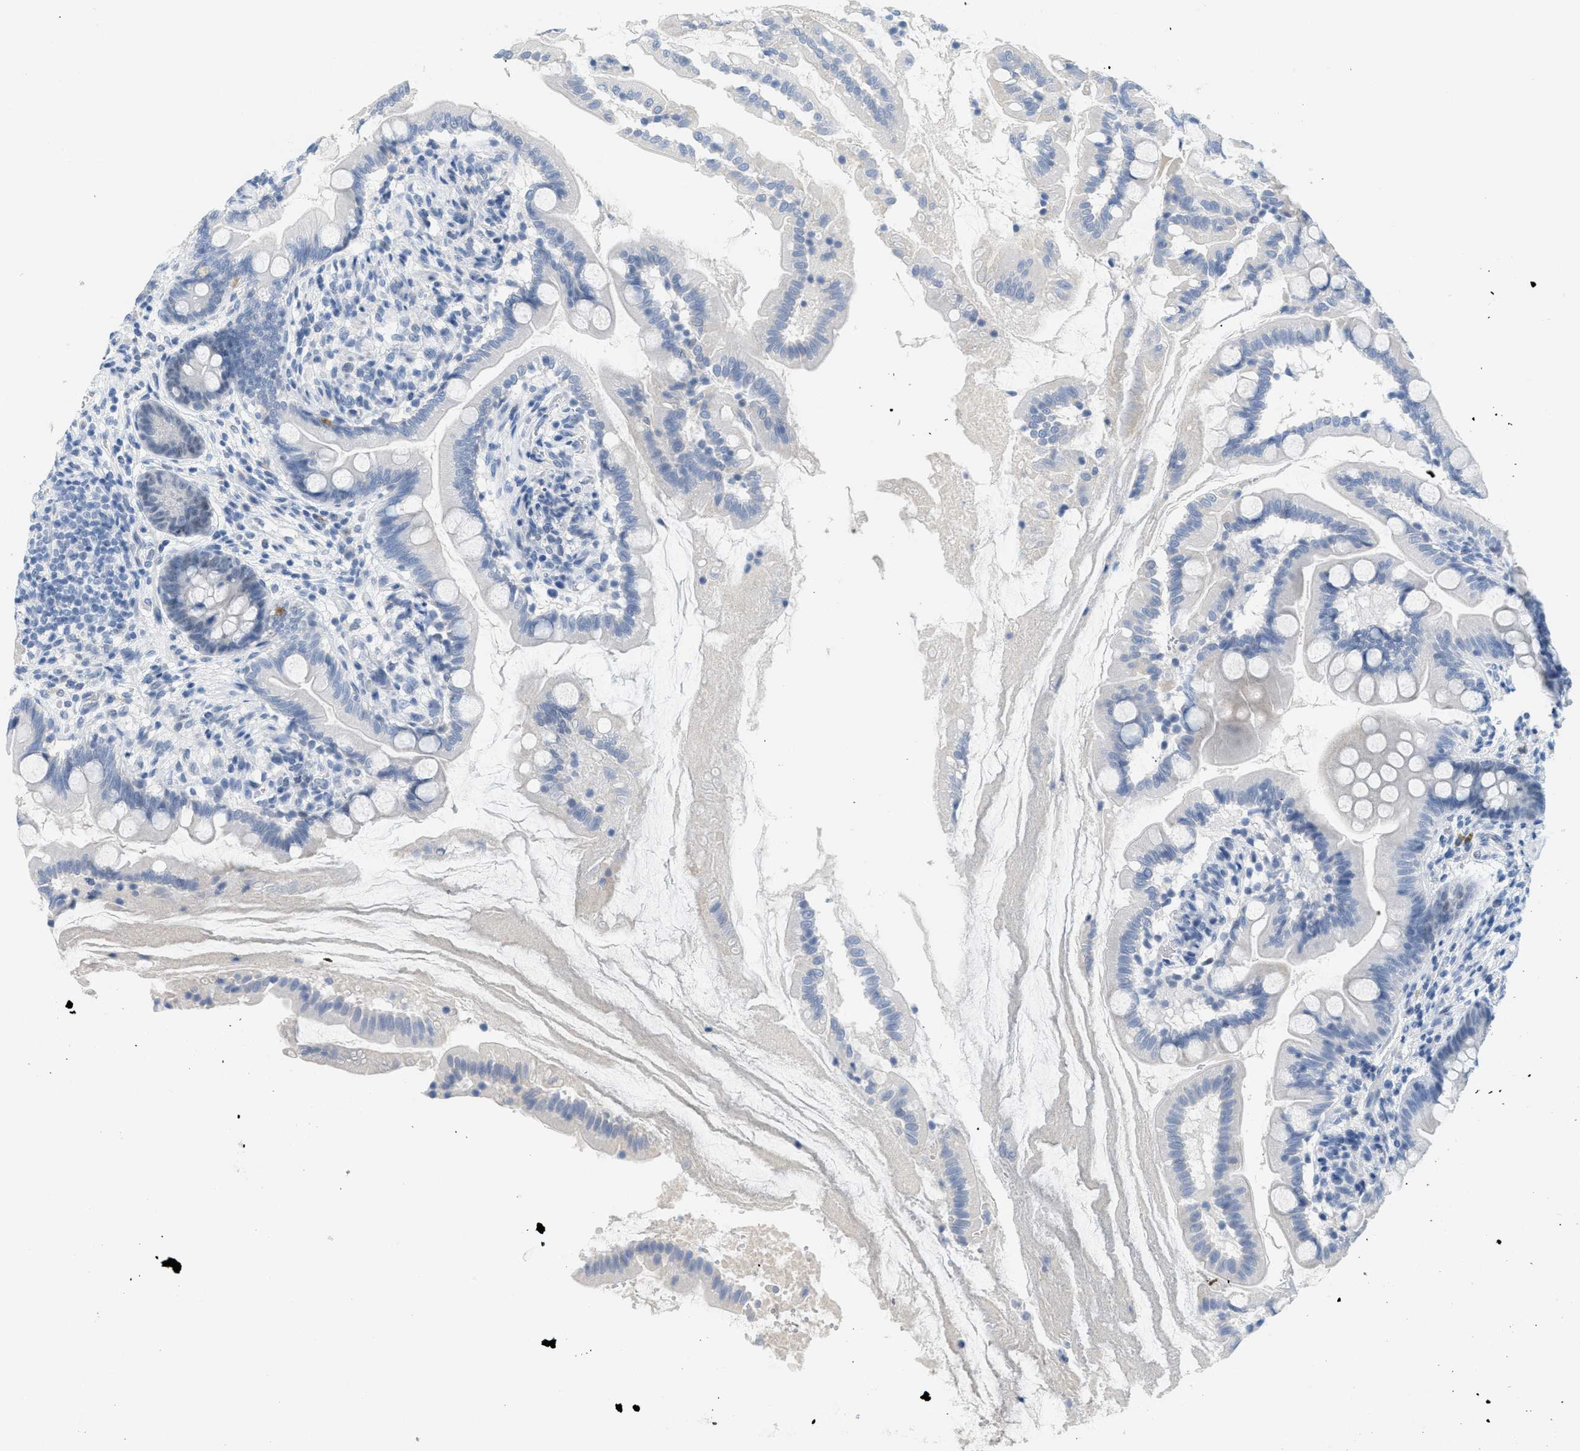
{"staining": {"intensity": "negative", "quantity": "none", "location": "none"}, "tissue": "small intestine", "cell_type": "Glandular cells", "image_type": "normal", "snomed": [{"axis": "morphology", "description": "Normal tissue, NOS"}, {"axis": "topography", "description": "Small intestine"}], "caption": "This is a micrograph of immunohistochemistry (IHC) staining of unremarkable small intestine, which shows no staining in glandular cells.", "gene": "HSF2", "patient": {"sex": "female", "age": 56}}